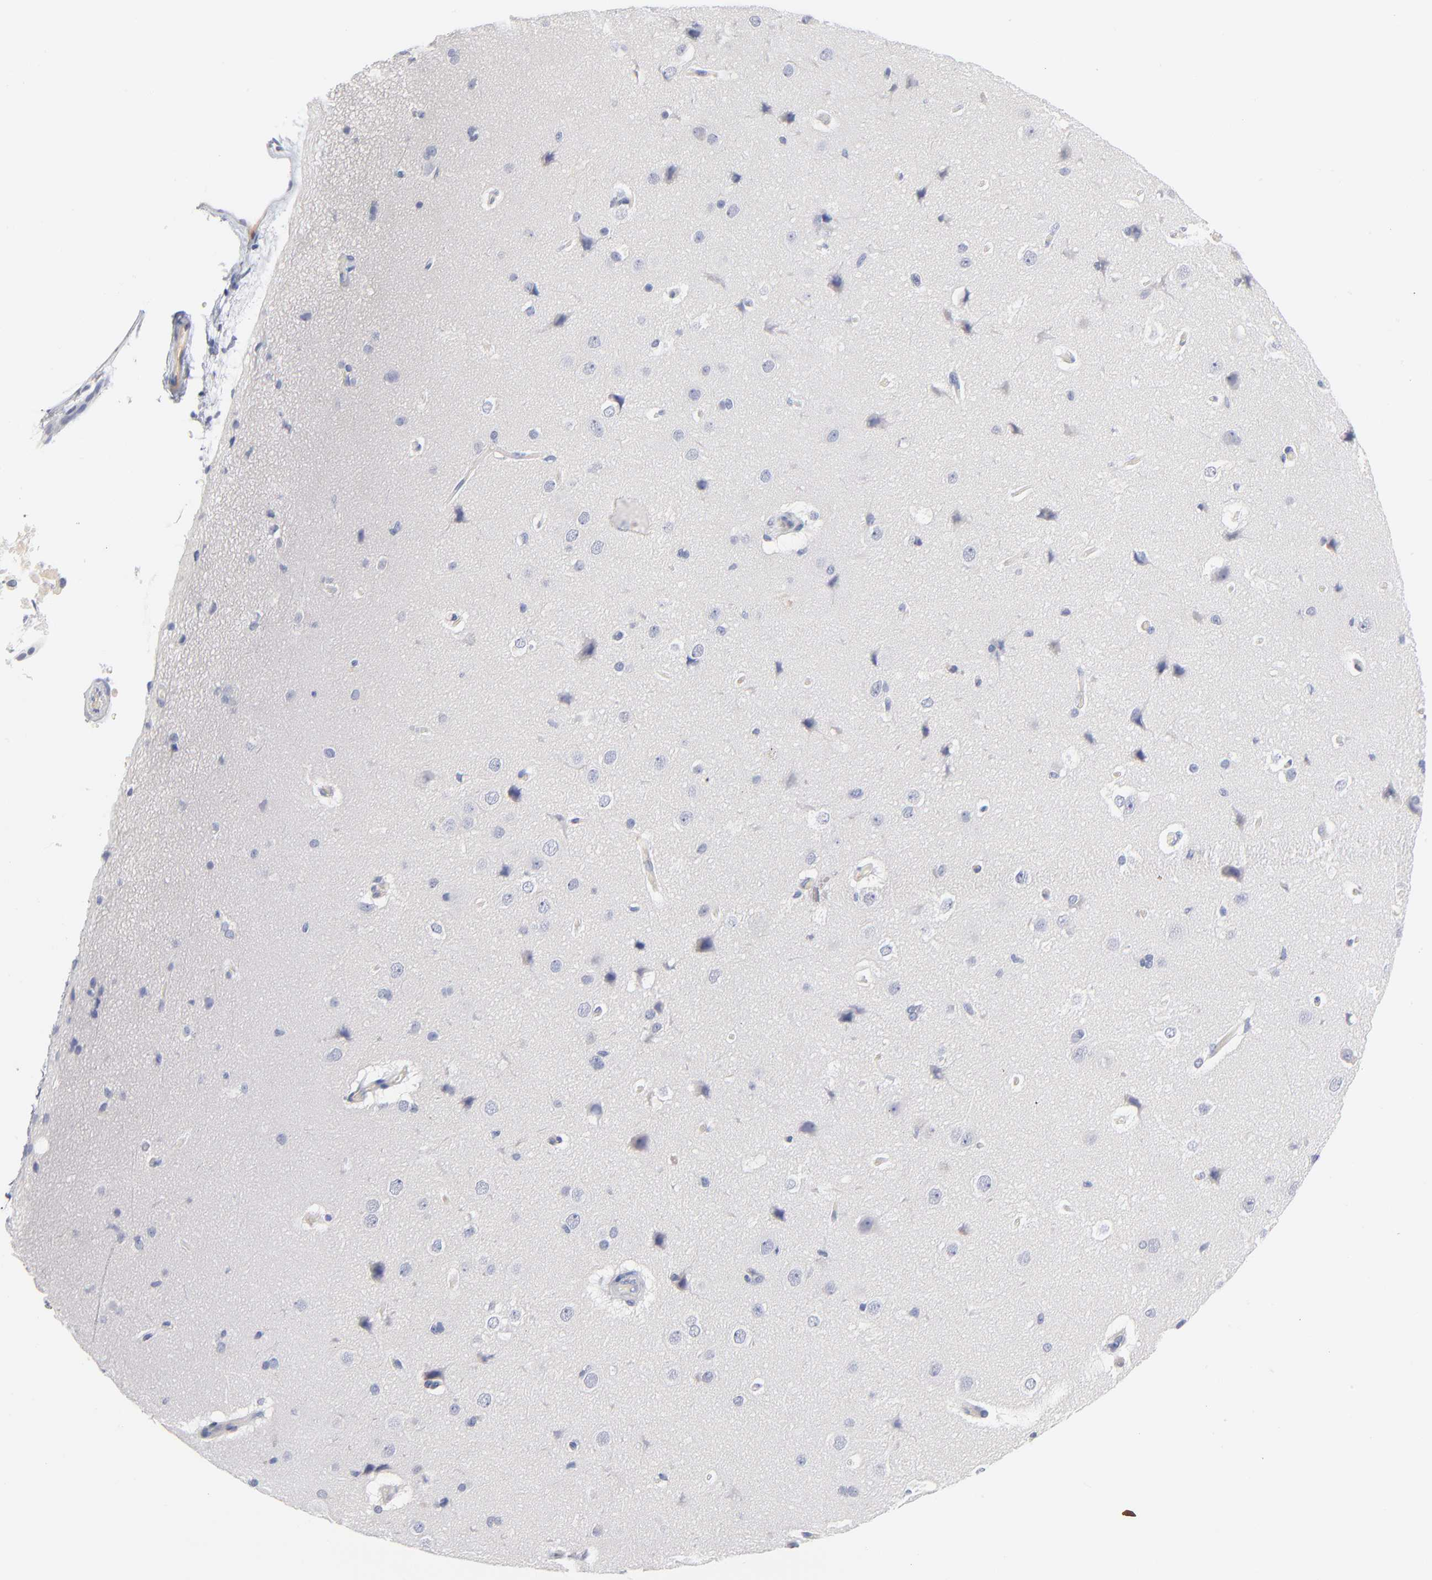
{"staining": {"intensity": "negative", "quantity": "none", "location": "none"}, "tissue": "cerebral cortex", "cell_type": "Endothelial cells", "image_type": "normal", "snomed": [{"axis": "morphology", "description": "Normal tissue, NOS"}, {"axis": "topography", "description": "Cerebral cortex"}], "caption": "There is no significant staining in endothelial cells of cerebral cortex. The staining is performed using DAB (3,3'-diaminobenzidine) brown chromogen with nuclei counter-stained in using hematoxylin.", "gene": "F12", "patient": {"sex": "female", "age": 45}}